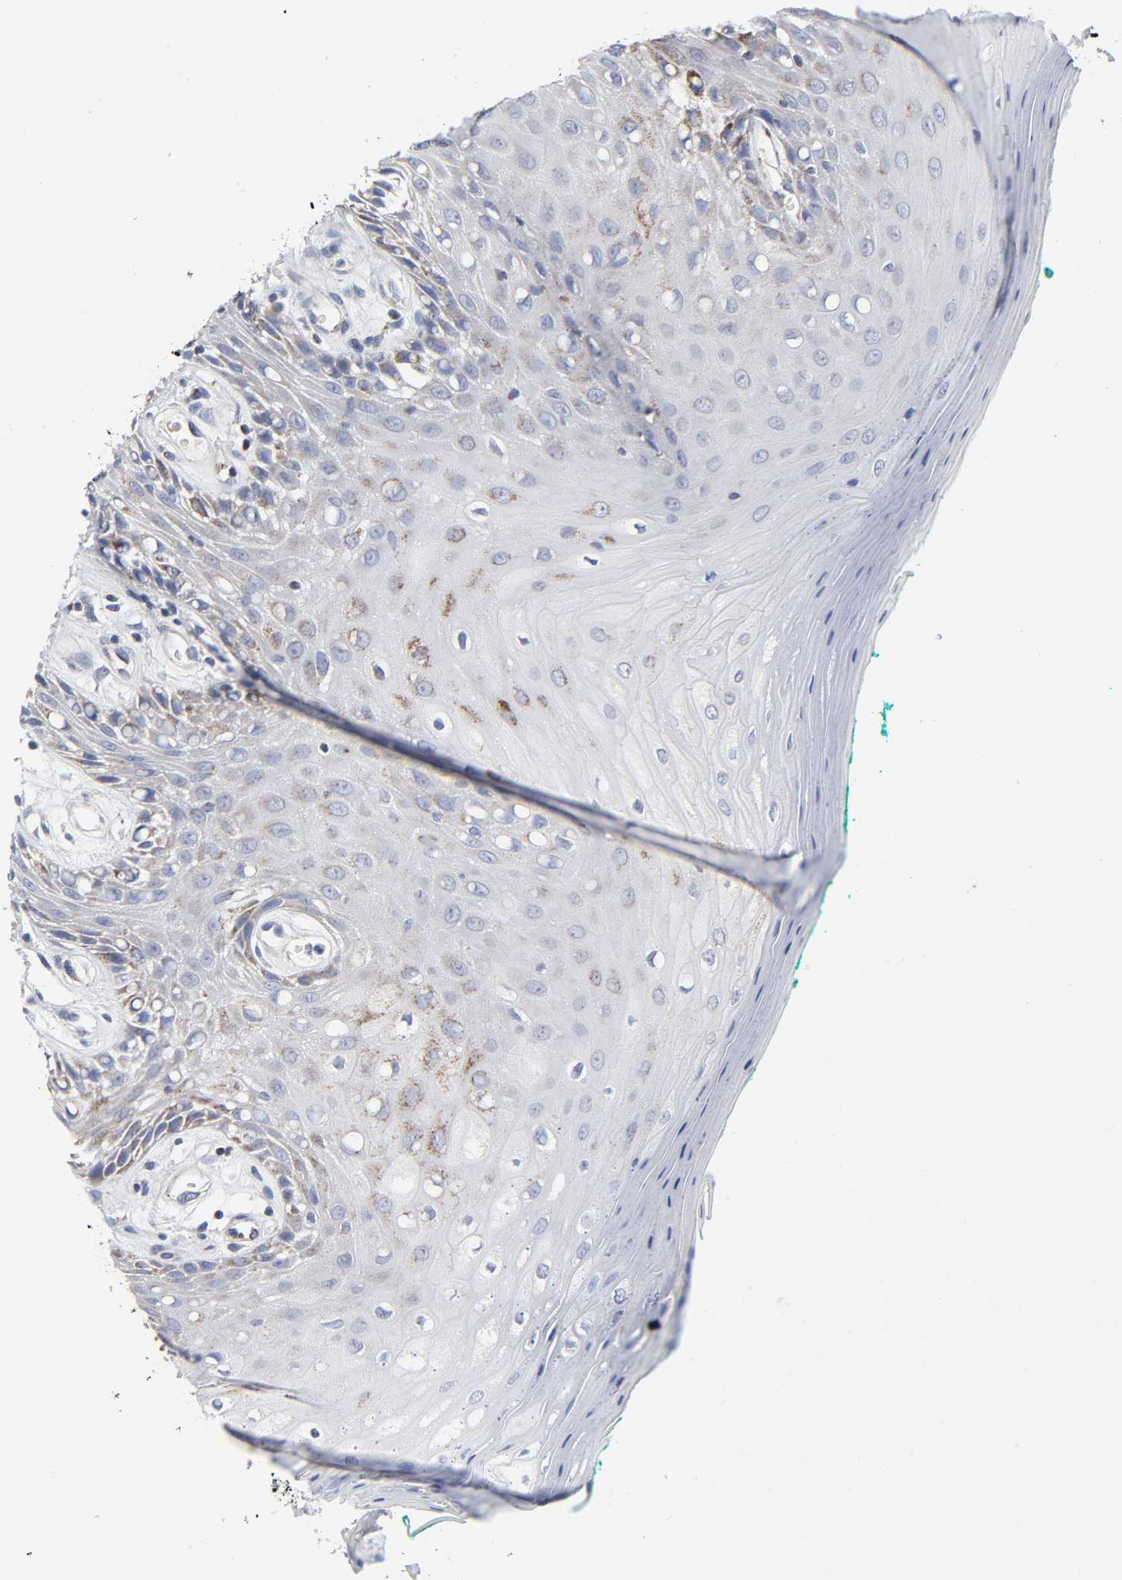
{"staining": {"intensity": "weak", "quantity": "<25%", "location": "cytoplasmic/membranous"}, "tissue": "oral mucosa", "cell_type": "Squamous epithelial cells", "image_type": "normal", "snomed": [{"axis": "morphology", "description": "Normal tissue, NOS"}, {"axis": "morphology", "description": "Squamous cell carcinoma, NOS"}, {"axis": "topography", "description": "Skeletal muscle"}, {"axis": "topography", "description": "Oral tissue"}, {"axis": "topography", "description": "Head-Neck"}], "caption": "The immunohistochemistry histopathology image has no significant expression in squamous epithelial cells of oral mucosa.", "gene": "AOPEP", "patient": {"sex": "female", "age": 84}}